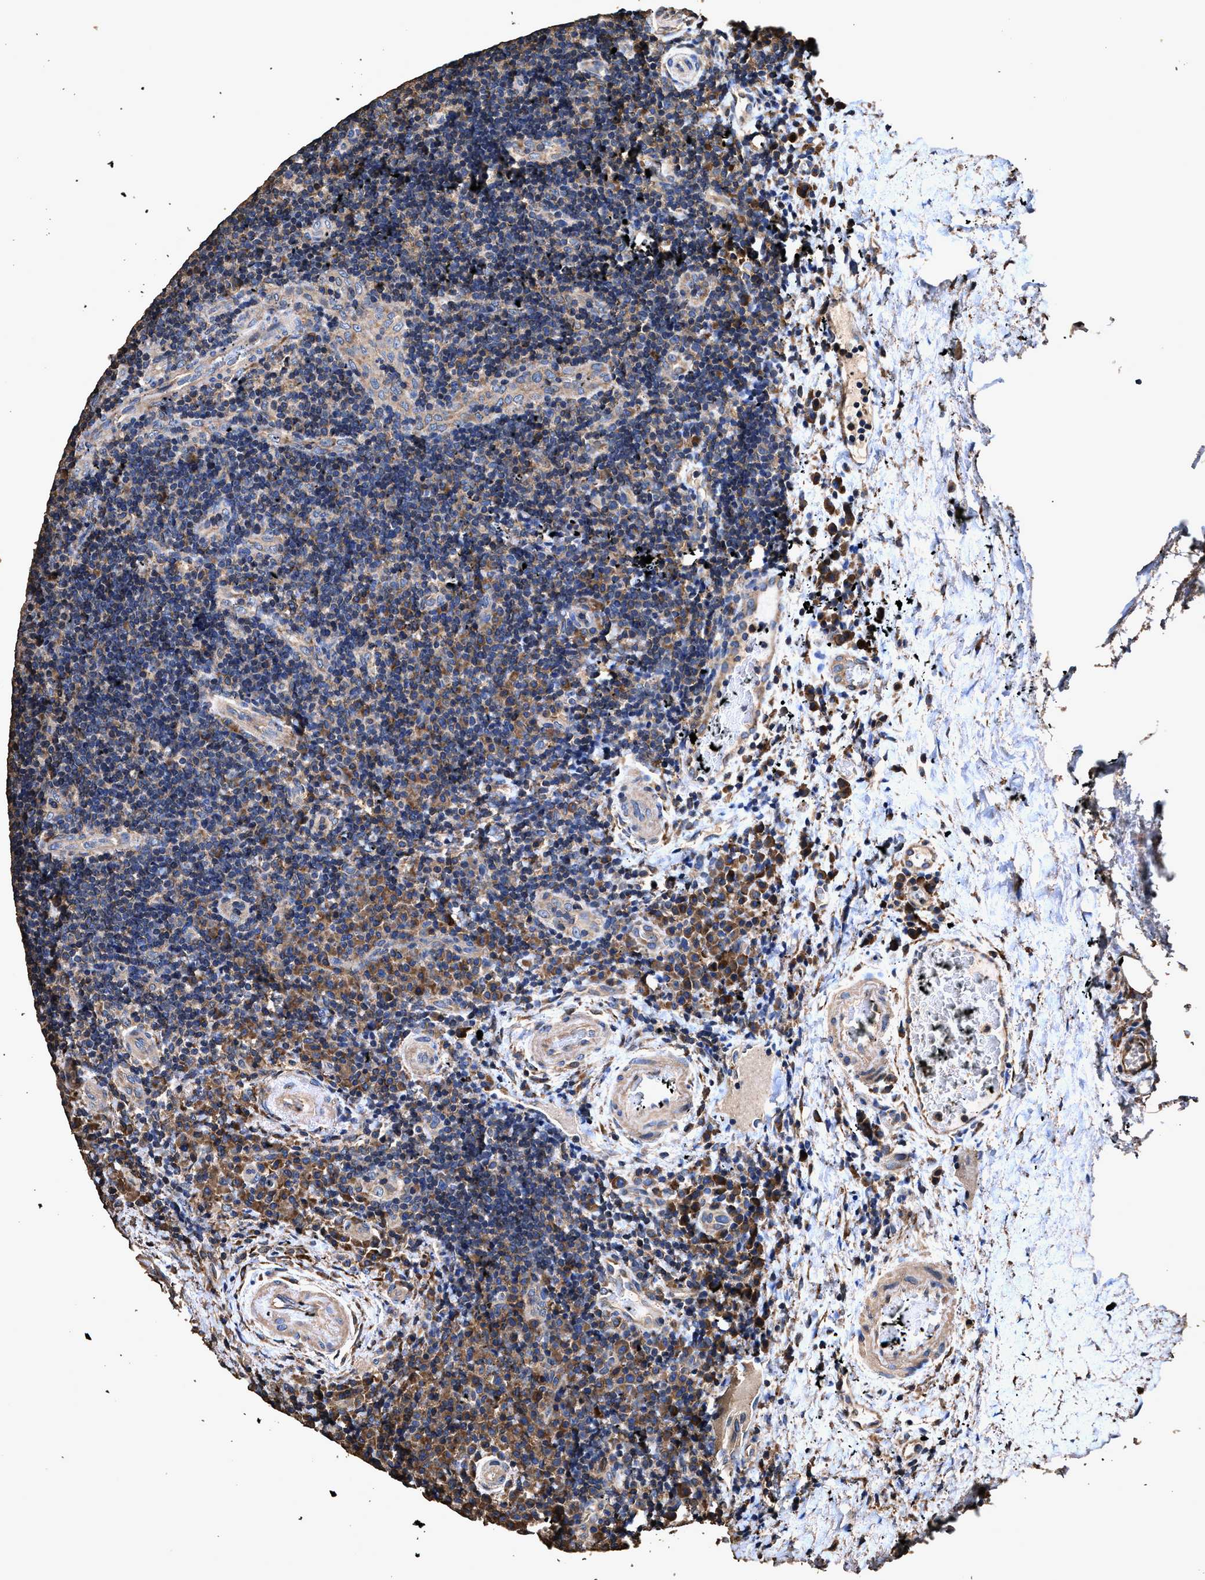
{"staining": {"intensity": "moderate", "quantity": "<25%", "location": "cytoplasmic/membranous"}, "tissue": "lymphoma", "cell_type": "Tumor cells", "image_type": "cancer", "snomed": [{"axis": "morphology", "description": "Malignant lymphoma, non-Hodgkin's type, High grade"}, {"axis": "topography", "description": "Tonsil"}], "caption": "IHC micrograph of lymphoma stained for a protein (brown), which reveals low levels of moderate cytoplasmic/membranous positivity in about <25% of tumor cells.", "gene": "ZMYND19", "patient": {"sex": "female", "age": 36}}